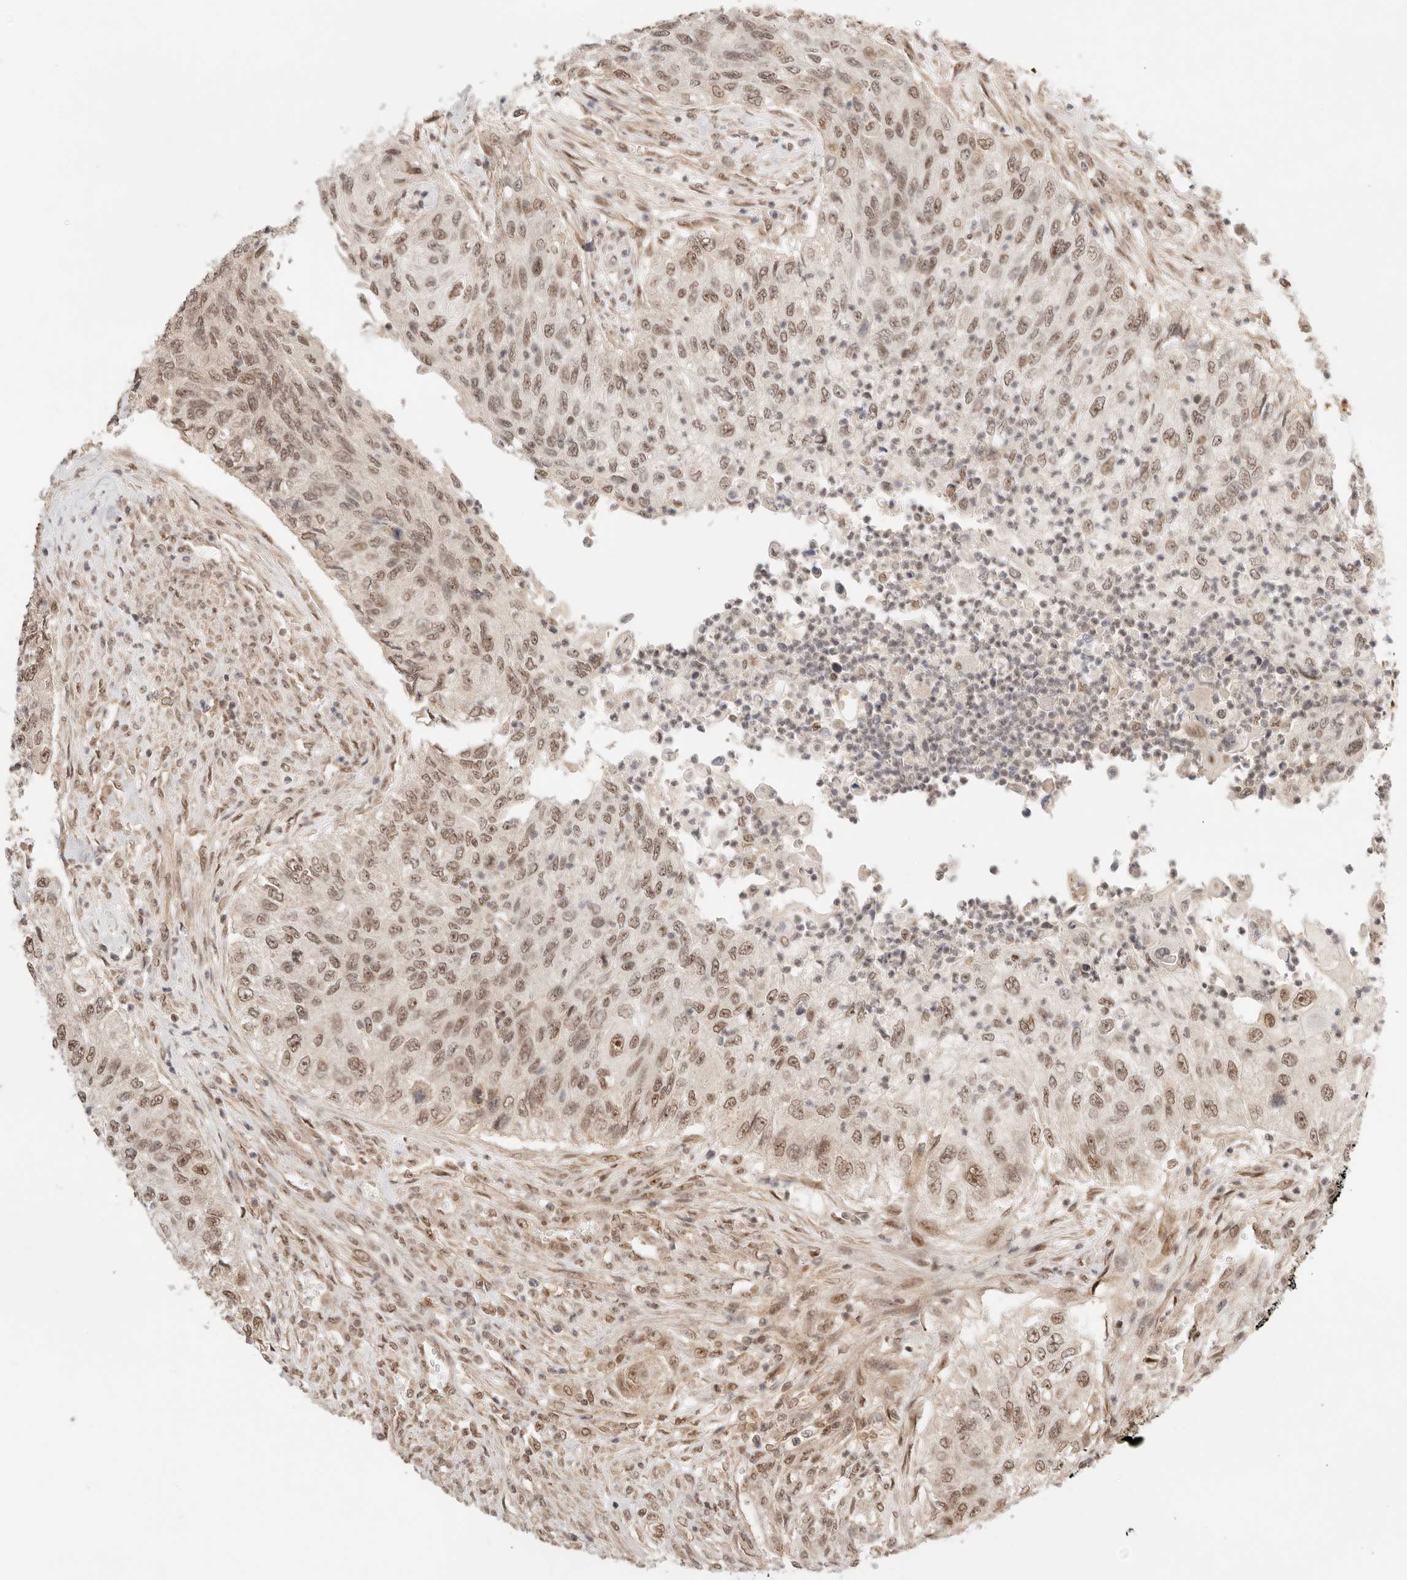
{"staining": {"intensity": "moderate", "quantity": ">75%", "location": "nuclear"}, "tissue": "urothelial cancer", "cell_type": "Tumor cells", "image_type": "cancer", "snomed": [{"axis": "morphology", "description": "Urothelial carcinoma, High grade"}, {"axis": "topography", "description": "Urinary bladder"}], "caption": "Immunohistochemical staining of human urothelial carcinoma (high-grade) displays medium levels of moderate nuclear positivity in about >75% of tumor cells. The protein of interest is stained brown, and the nuclei are stained in blue (DAB (3,3'-diaminobenzidine) IHC with brightfield microscopy, high magnification).", "gene": "GTF2E2", "patient": {"sex": "female", "age": 60}}